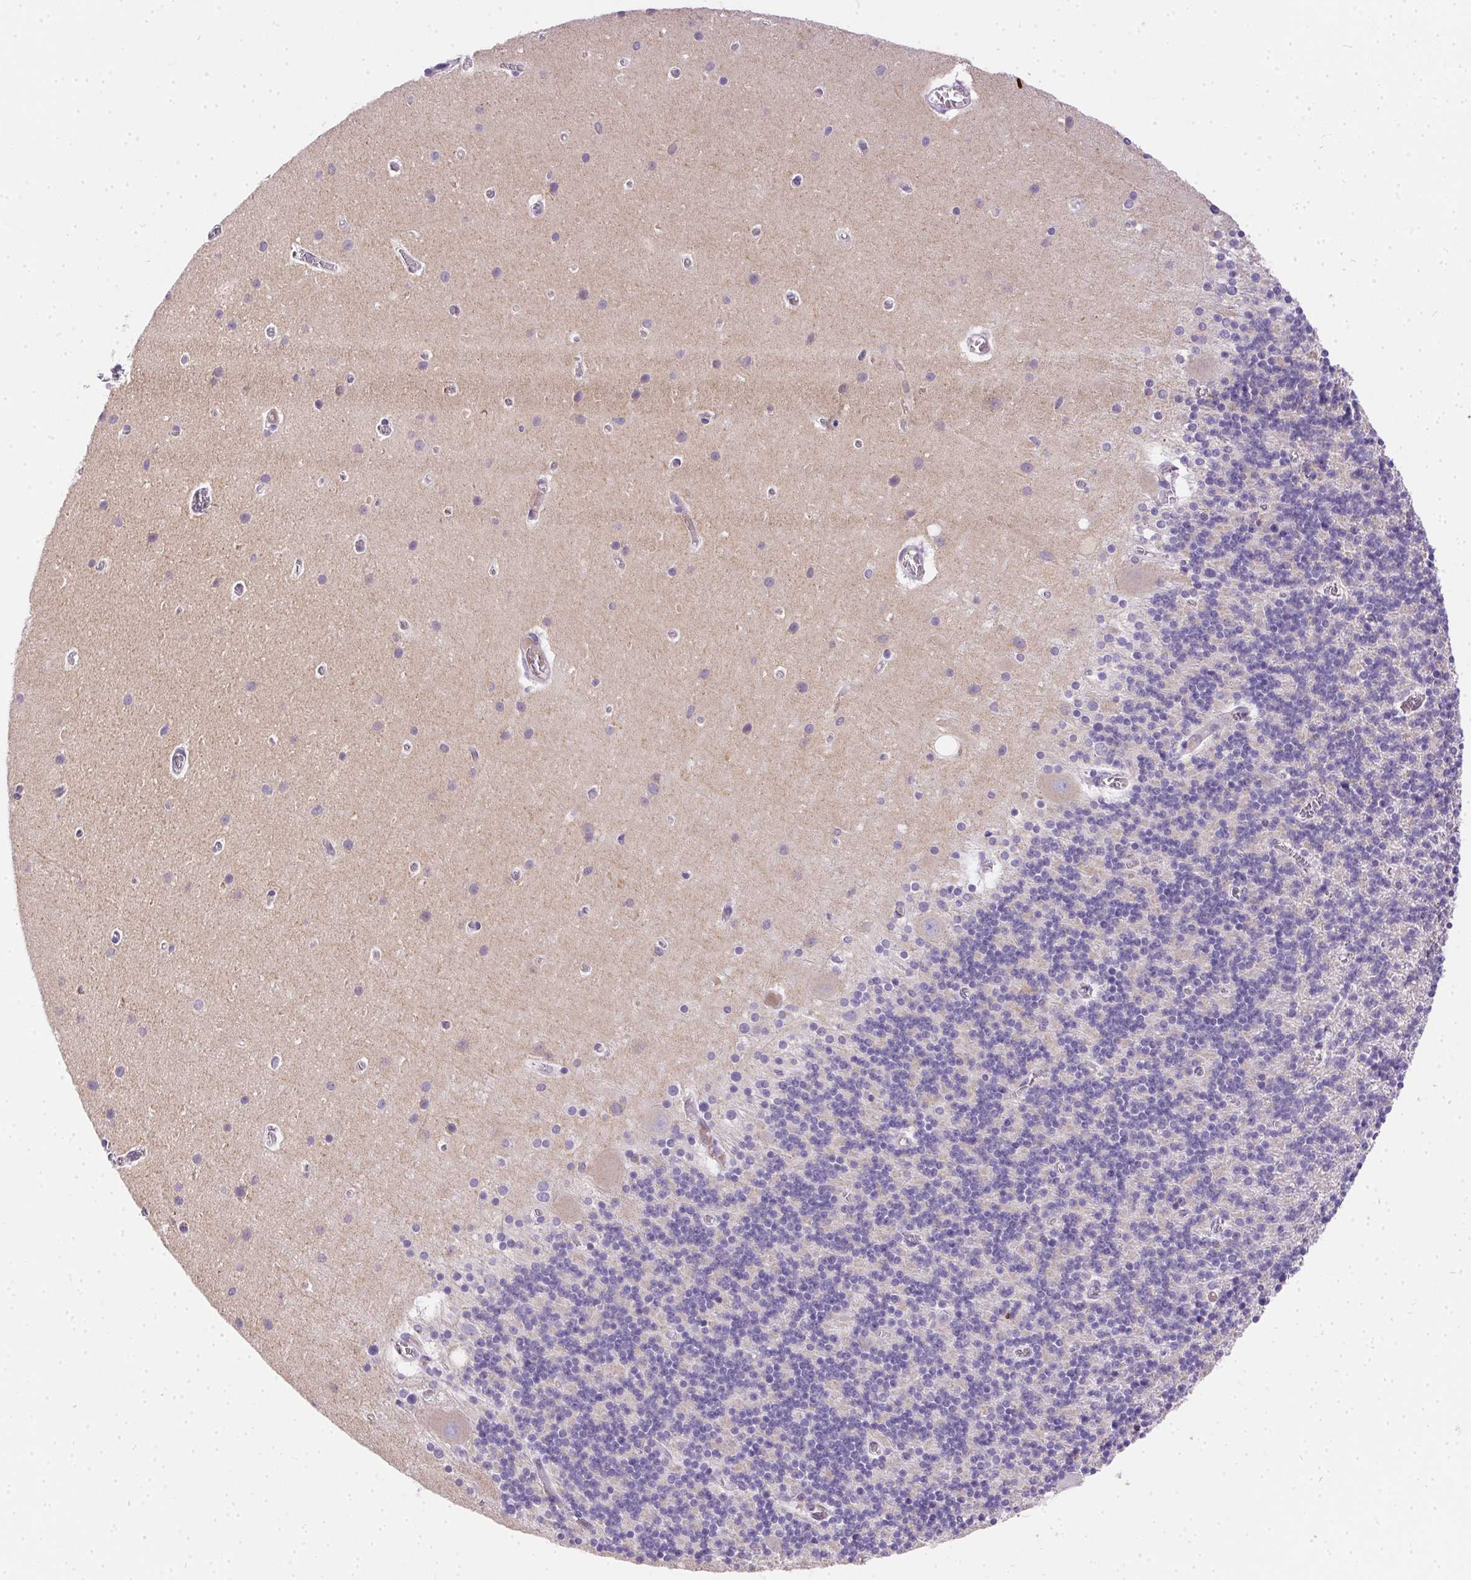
{"staining": {"intensity": "negative", "quantity": "none", "location": "none"}, "tissue": "cerebellum", "cell_type": "Cells in granular layer", "image_type": "normal", "snomed": [{"axis": "morphology", "description": "Normal tissue, NOS"}, {"axis": "topography", "description": "Cerebellum"}], "caption": "The IHC photomicrograph has no significant positivity in cells in granular layer of cerebellum.", "gene": "SSTR4", "patient": {"sex": "male", "age": 70}}